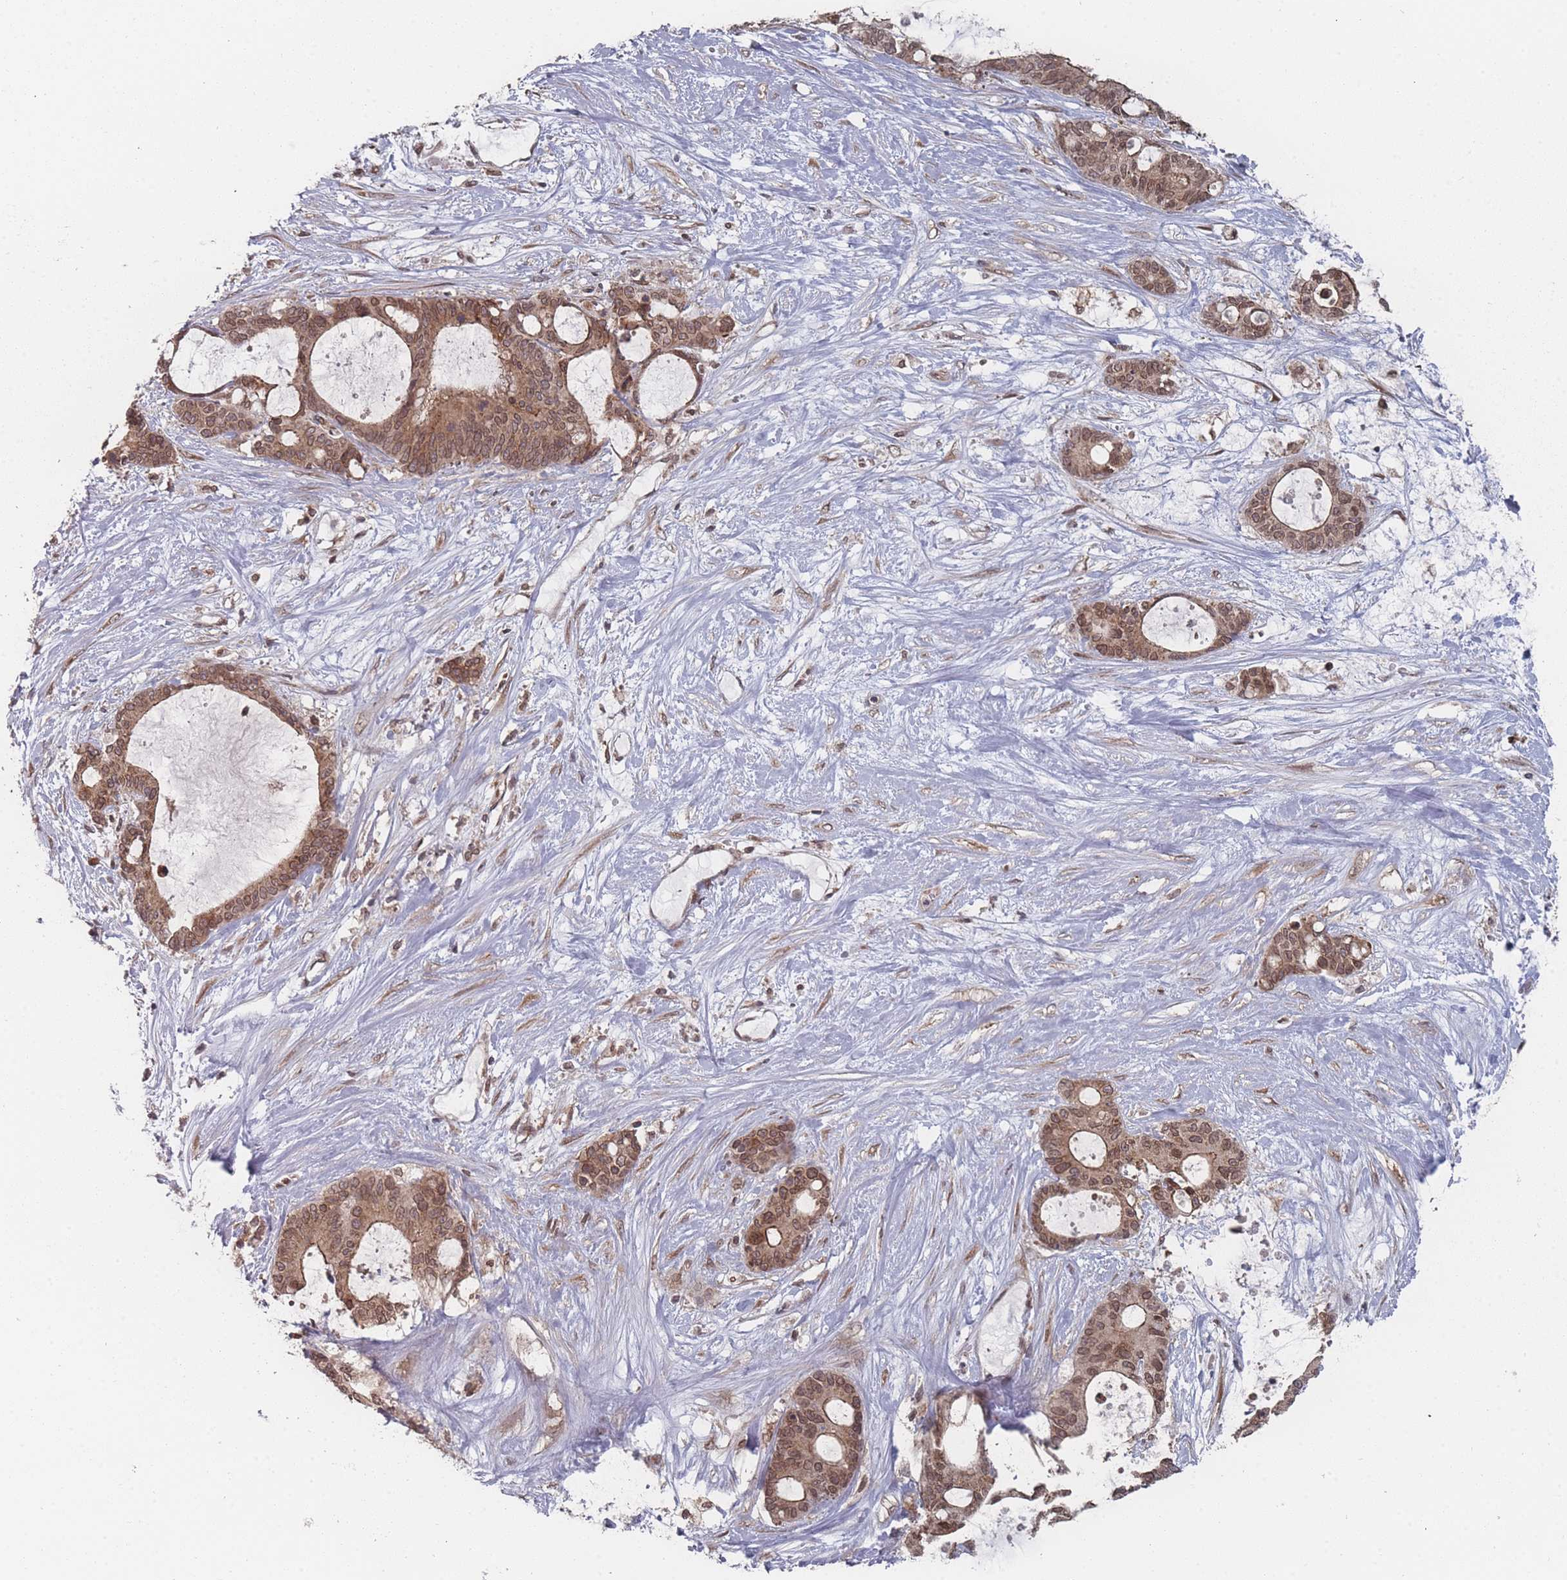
{"staining": {"intensity": "moderate", "quantity": ">75%", "location": "cytoplasmic/membranous,nuclear"}, "tissue": "liver cancer", "cell_type": "Tumor cells", "image_type": "cancer", "snomed": [{"axis": "morphology", "description": "Normal tissue, NOS"}, {"axis": "morphology", "description": "Cholangiocarcinoma"}, {"axis": "topography", "description": "Liver"}, {"axis": "topography", "description": "Peripheral nerve tissue"}], "caption": "Liver cancer (cholangiocarcinoma) stained with a brown dye demonstrates moderate cytoplasmic/membranous and nuclear positive expression in about >75% of tumor cells.", "gene": "TBC1D25", "patient": {"sex": "female", "age": 73}}